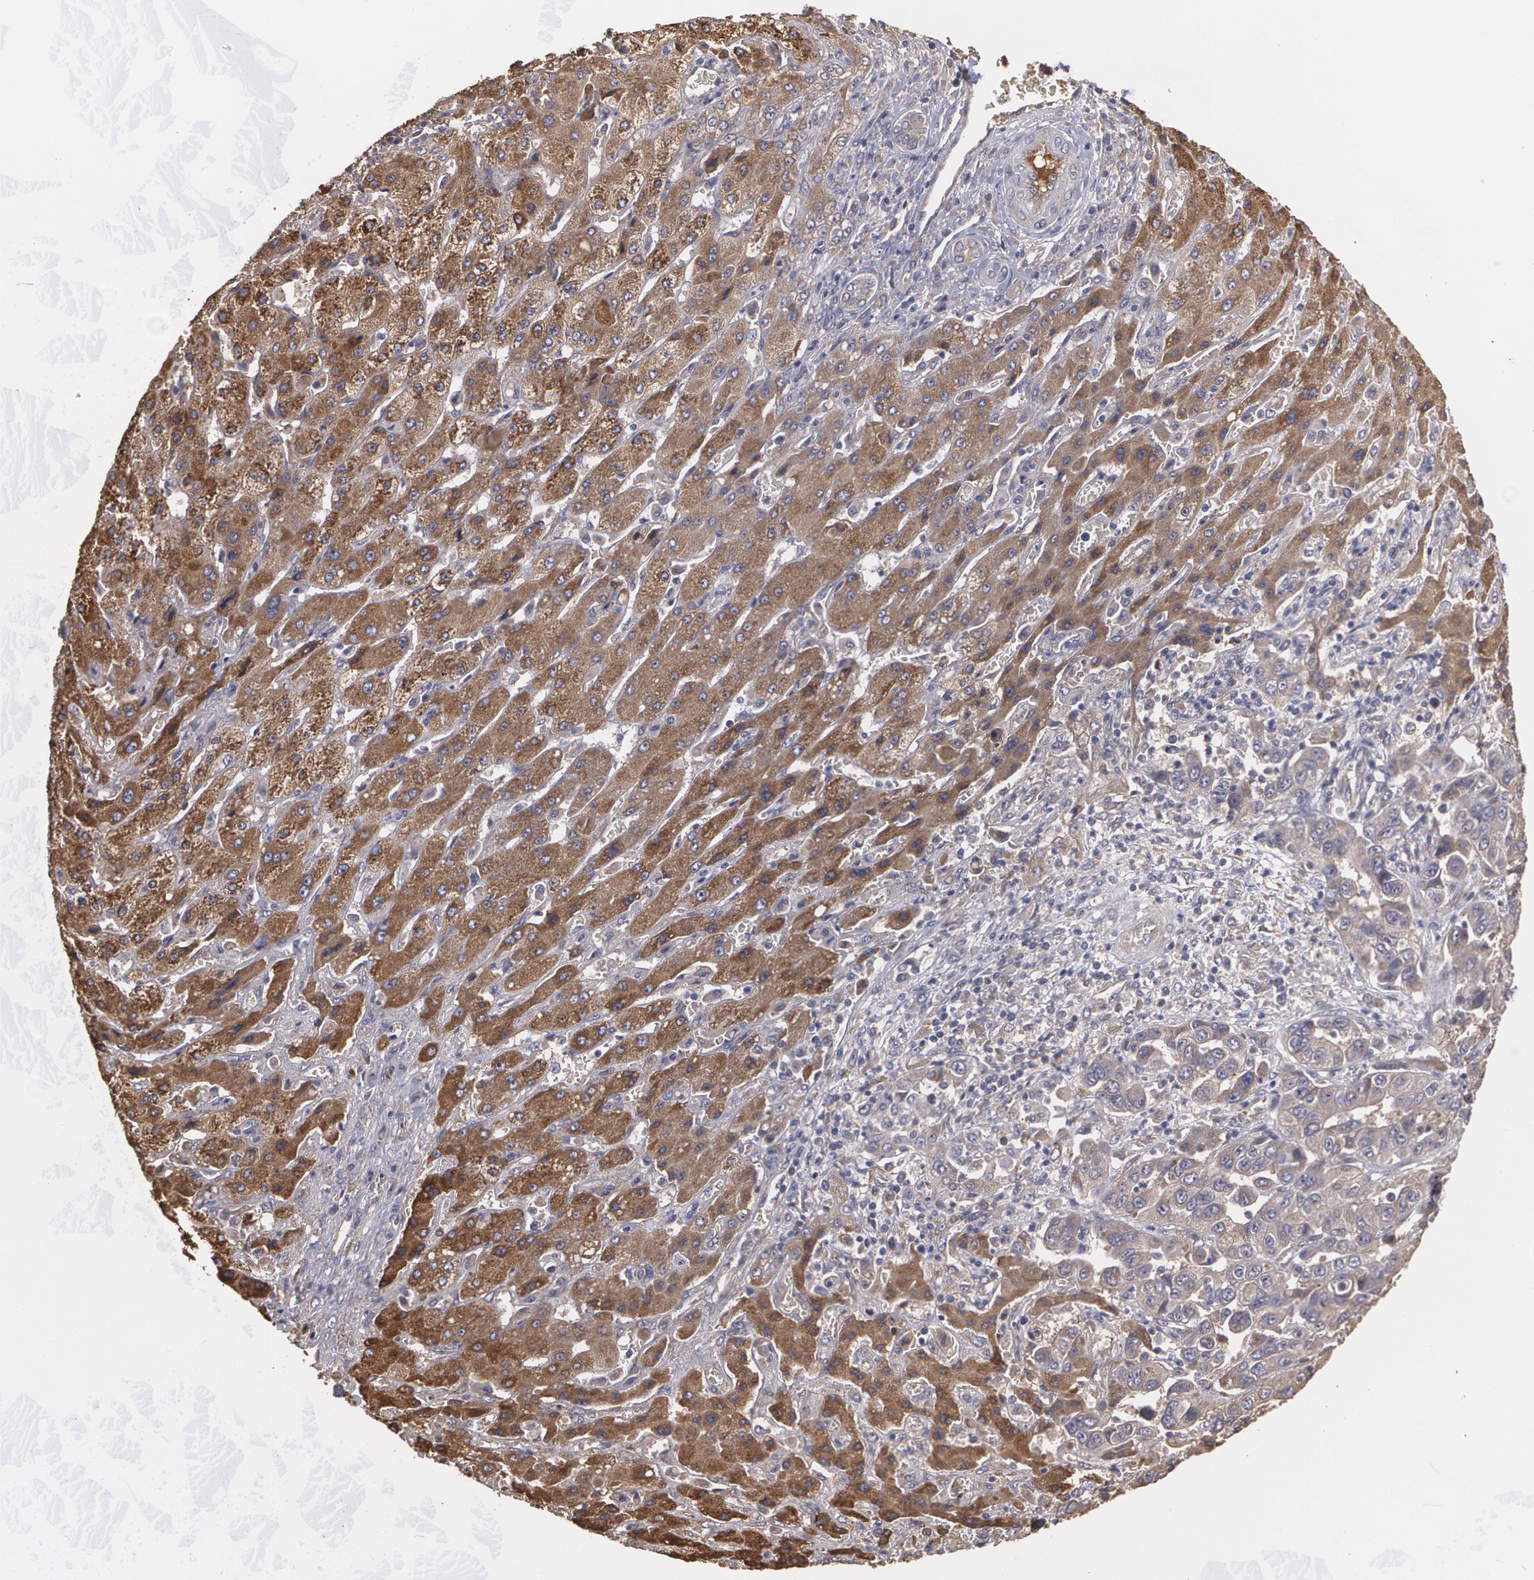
{"staining": {"intensity": "moderate", "quantity": ">75%", "location": "cytoplasmic/membranous"}, "tissue": "liver cancer", "cell_type": "Tumor cells", "image_type": "cancer", "snomed": [{"axis": "morphology", "description": "Cholangiocarcinoma"}, {"axis": "topography", "description": "Liver"}], "caption": "Liver cancer (cholangiocarcinoma) tissue demonstrates moderate cytoplasmic/membranous positivity in about >75% of tumor cells", "gene": "PON1", "patient": {"sex": "female", "age": 52}}